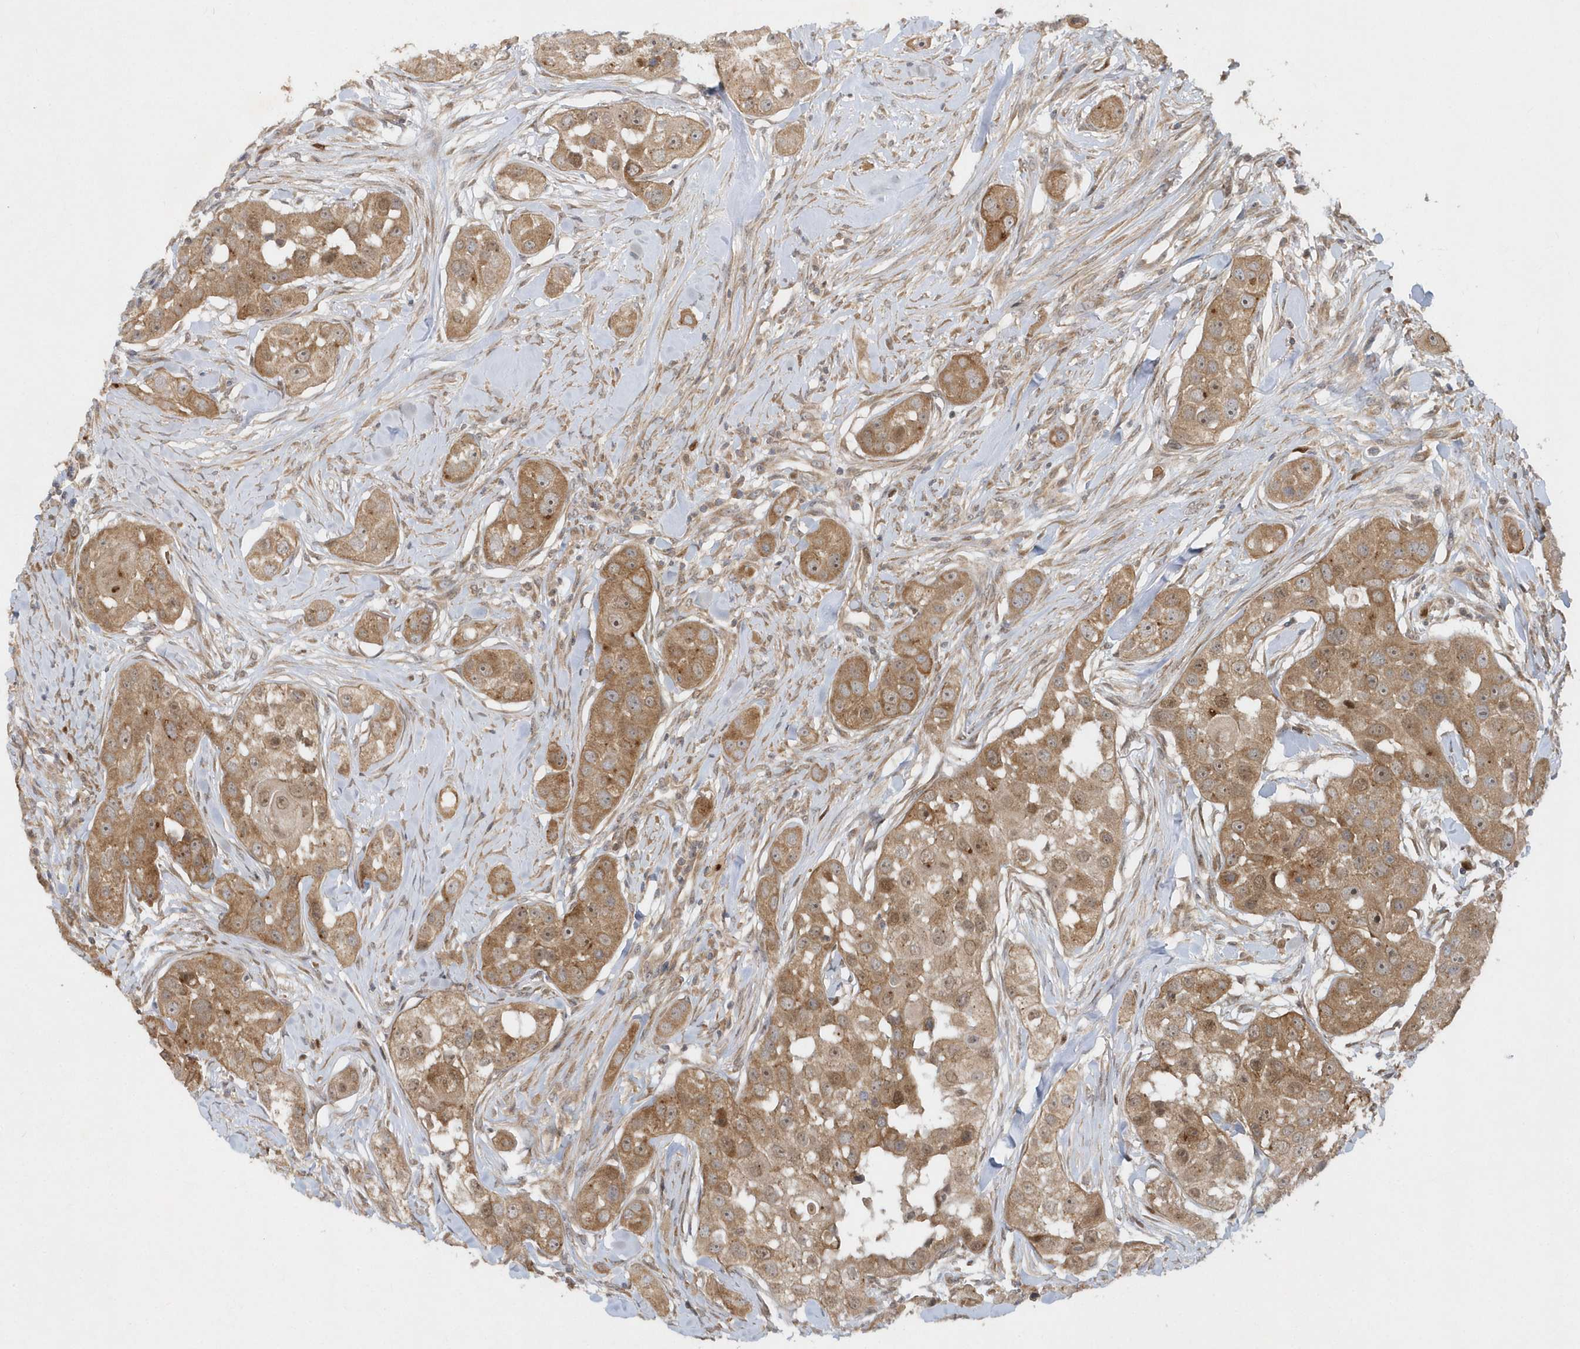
{"staining": {"intensity": "moderate", "quantity": ">75%", "location": "cytoplasmic/membranous,nuclear"}, "tissue": "head and neck cancer", "cell_type": "Tumor cells", "image_type": "cancer", "snomed": [{"axis": "morphology", "description": "Normal tissue, NOS"}, {"axis": "morphology", "description": "Squamous cell carcinoma, NOS"}, {"axis": "topography", "description": "Skeletal muscle"}, {"axis": "topography", "description": "Head-Neck"}], "caption": "High-power microscopy captured an immunohistochemistry micrograph of head and neck squamous cell carcinoma, revealing moderate cytoplasmic/membranous and nuclear positivity in about >75% of tumor cells. The protein of interest is stained brown, and the nuclei are stained in blue (DAB (3,3'-diaminobenzidine) IHC with brightfield microscopy, high magnification).", "gene": "MXI1", "patient": {"sex": "male", "age": 51}}